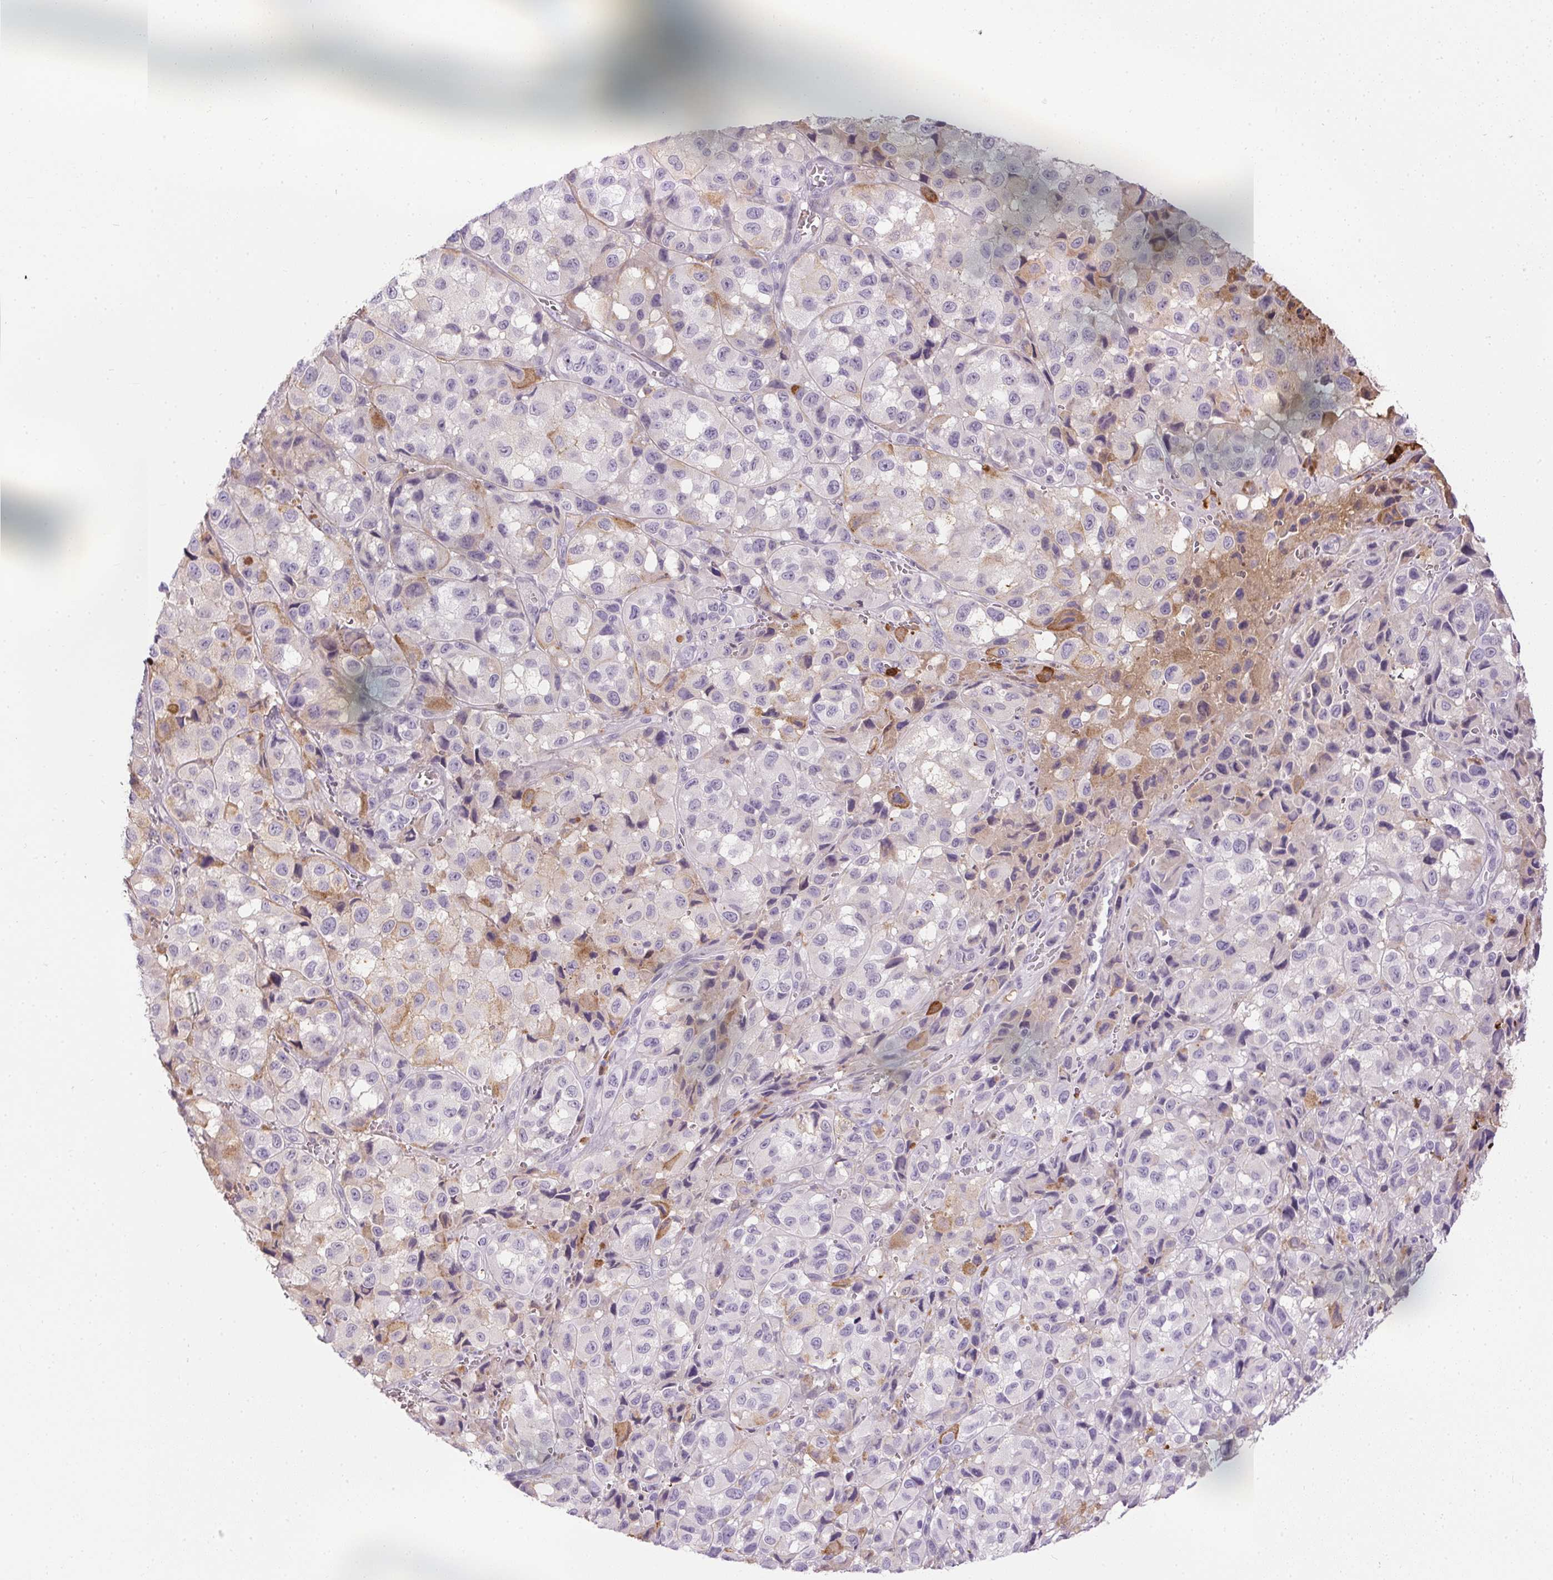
{"staining": {"intensity": "weak", "quantity": "<25%", "location": "cytoplasmic/membranous"}, "tissue": "melanoma", "cell_type": "Tumor cells", "image_type": "cancer", "snomed": [{"axis": "morphology", "description": "Malignant melanoma, NOS"}, {"axis": "topography", "description": "Skin"}], "caption": "Tumor cells are negative for protein expression in human melanoma. (DAB (3,3'-diaminobenzidine) immunohistochemistry, high magnification).", "gene": "ORM1", "patient": {"sex": "male", "age": 93}}